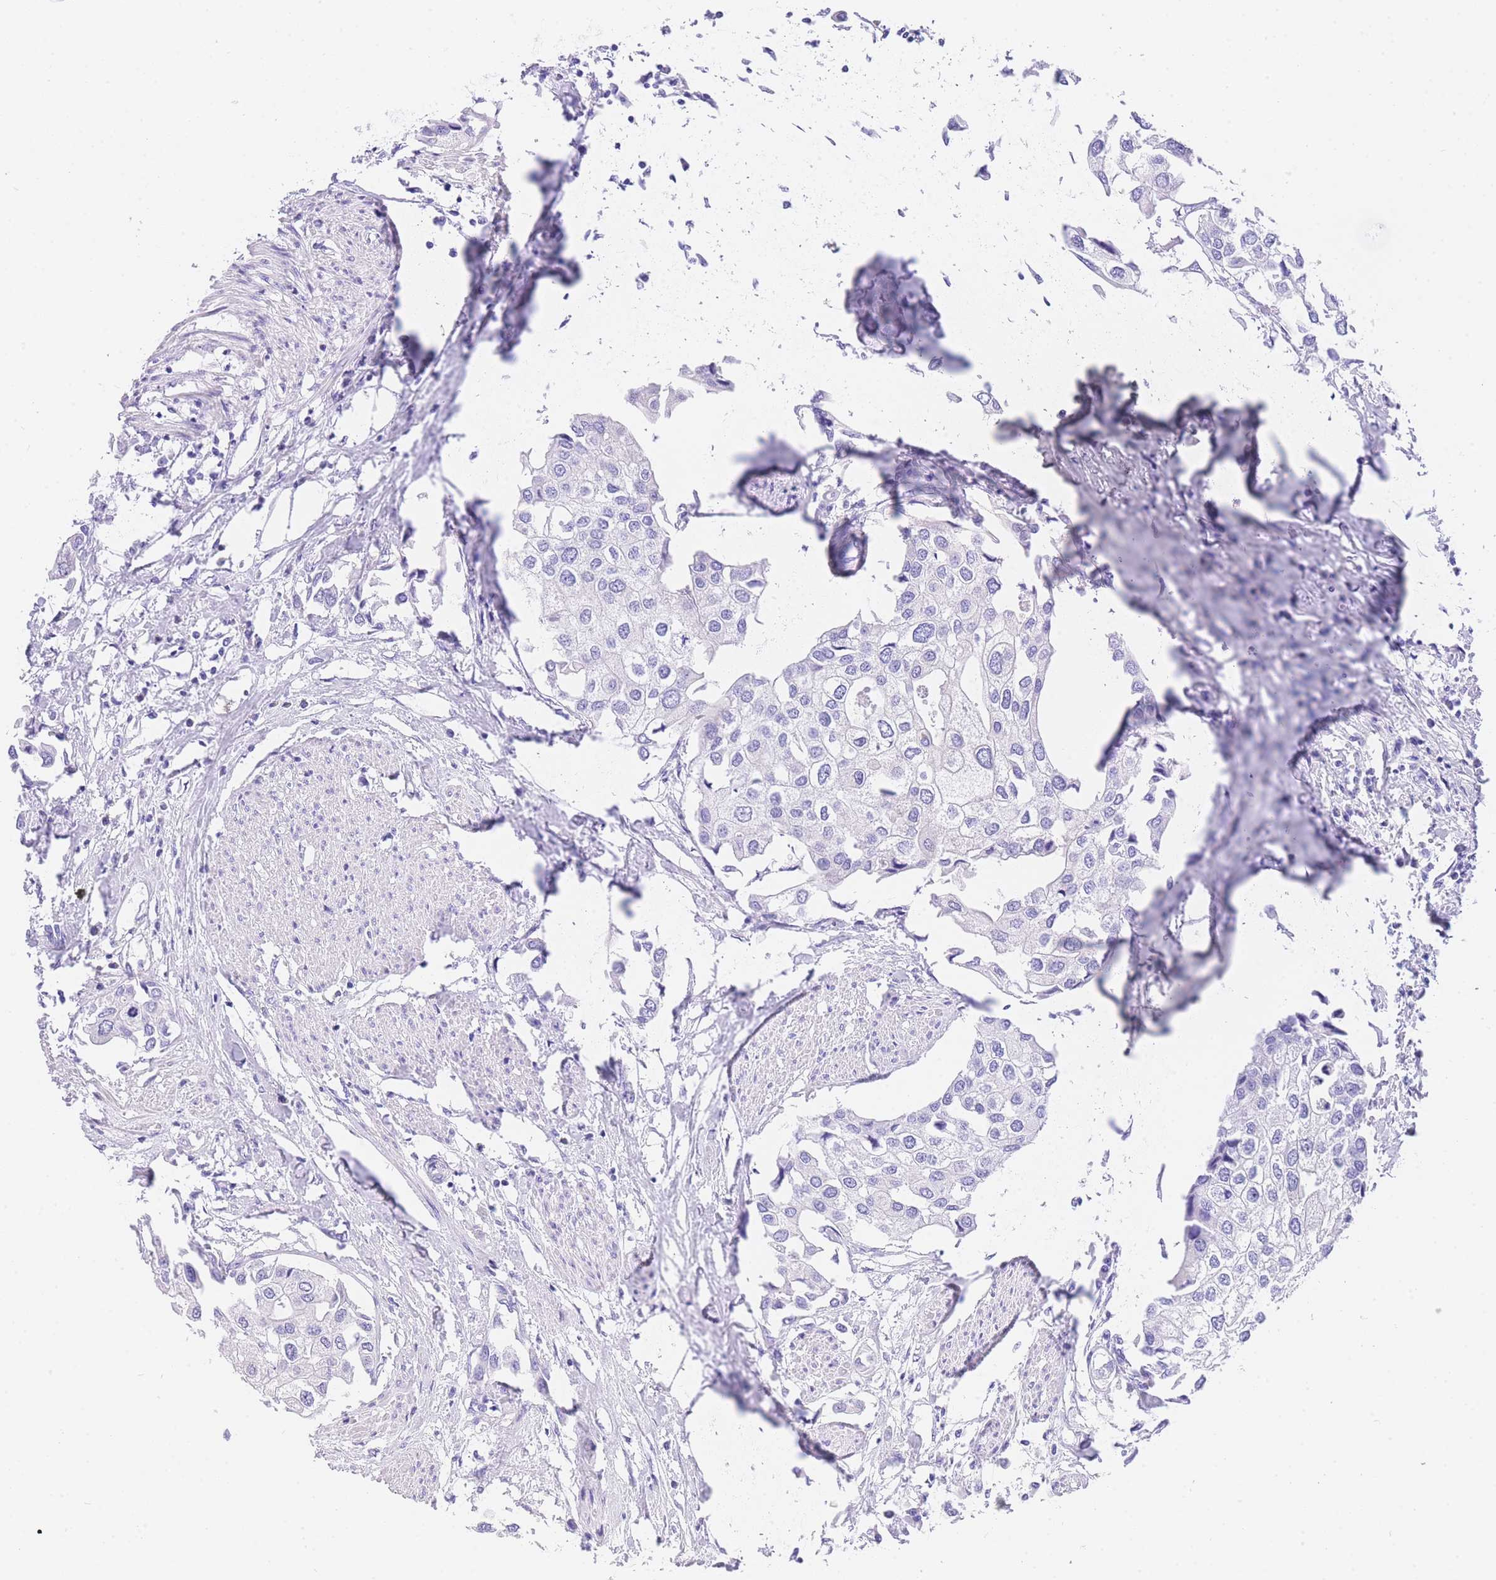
{"staining": {"intensity": "negative", "quantity": "none", "location": "none"}, "tissue": "urothelial cancer", "cell_type": "Tumor cells", "image_type": "cancer", "snomed": [{"axis": "morphology", "description": "Urothelial carcinoma, High grade"}, {"axis": "topography", "description": "Urinary bladder"}], "caption": "Urothelial cancer was stained to show a protein in brown. There is no significant positivity in tumor cells.", "gene": "NKD2", "patient": {"sex": "male", "age": 64}}